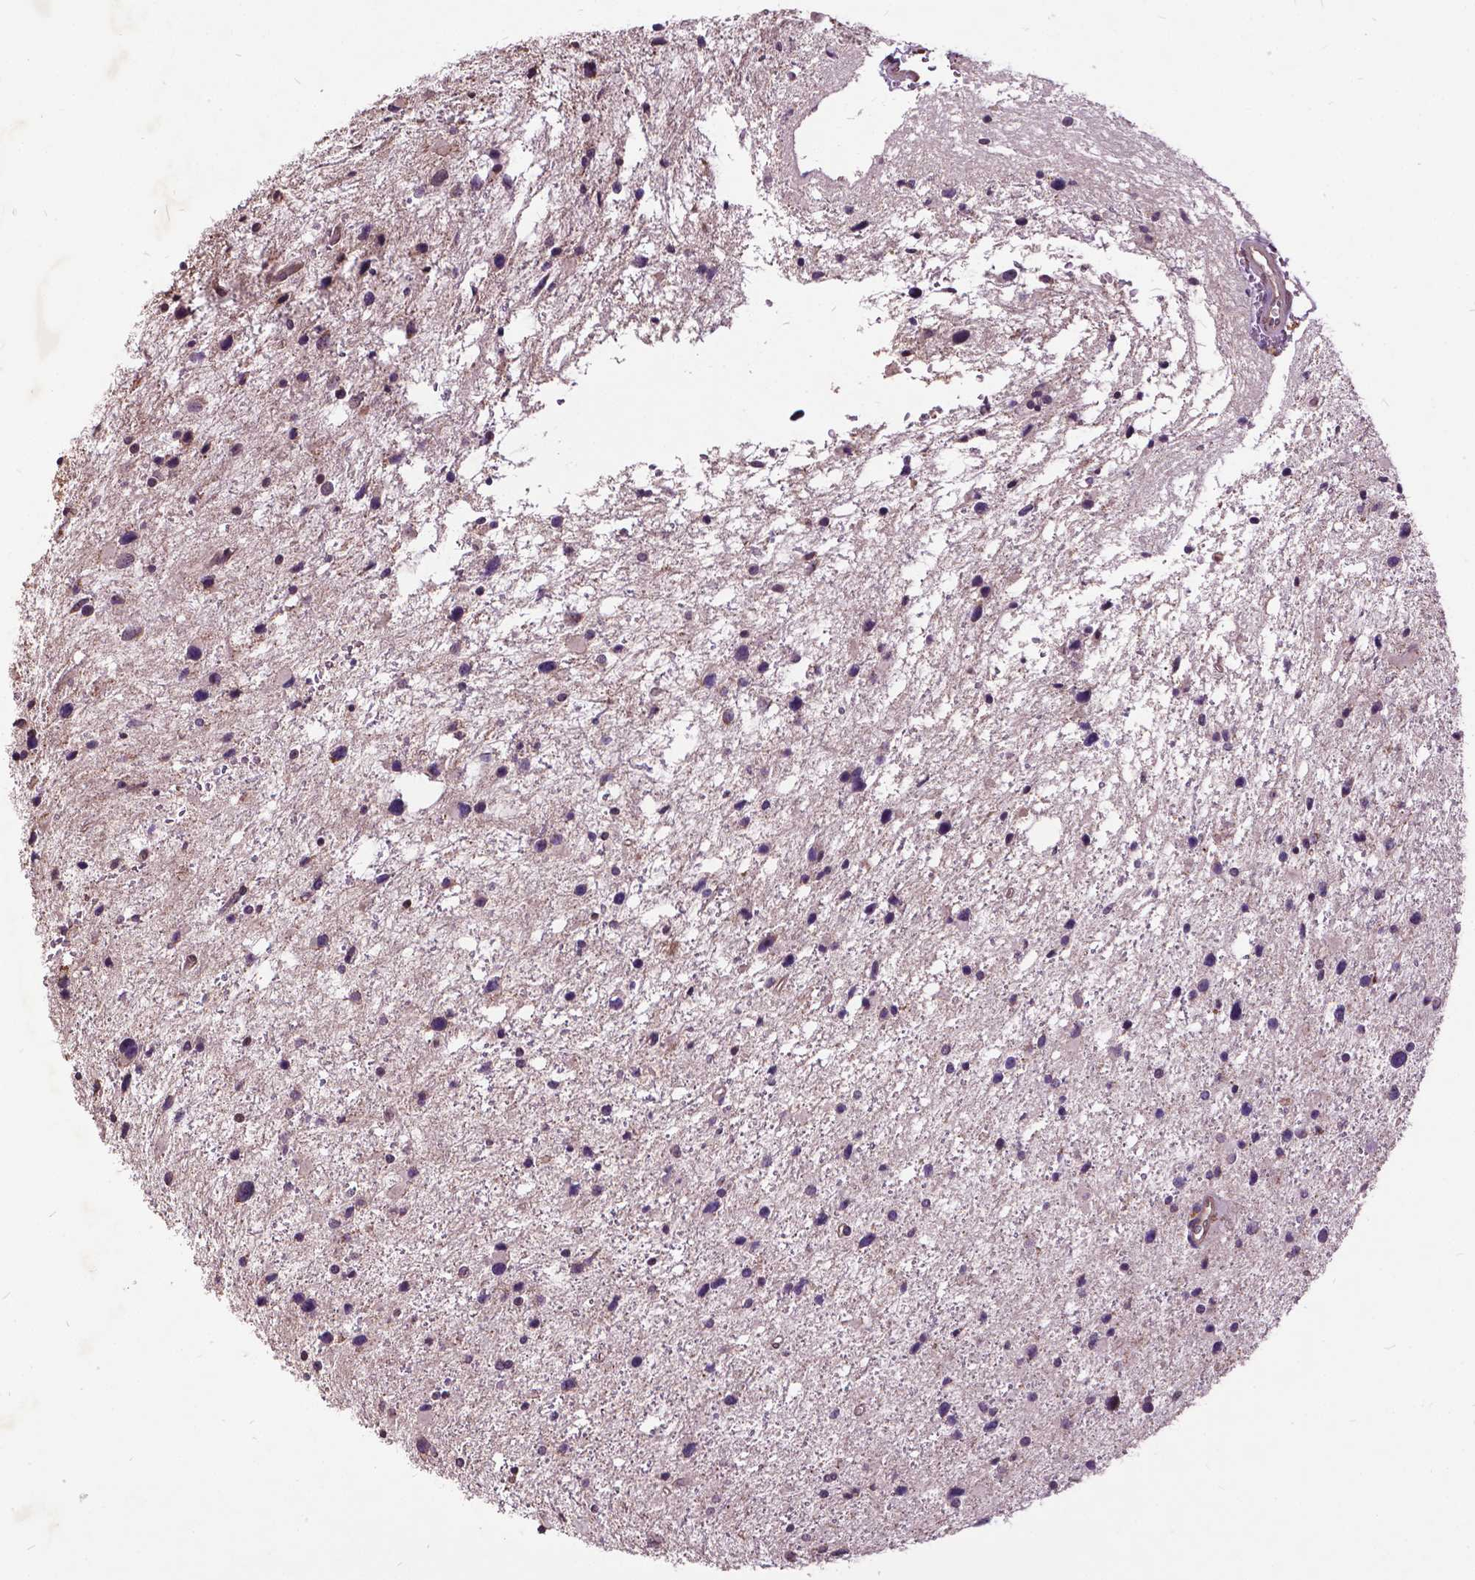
{"staining": {"intensity": "weak", "quantity": "<25%", "location": "cytoplasmic/membranous"}, "tissue": "glioma", "cell_type": "Tumor cells", "image_type": "cancer", "snomed": [{"axis": "morphology", "description": "Glioma, malignant, Low grade"}, {"axis": "topography", "description": "Brain"}], "caption": "A micrograph of malignant glioma (low-grade) stained for a protein reveals no brown staining in tumor cells.", "gene": "AP1S3", "patient": {"sex": "female", "age": 32}}